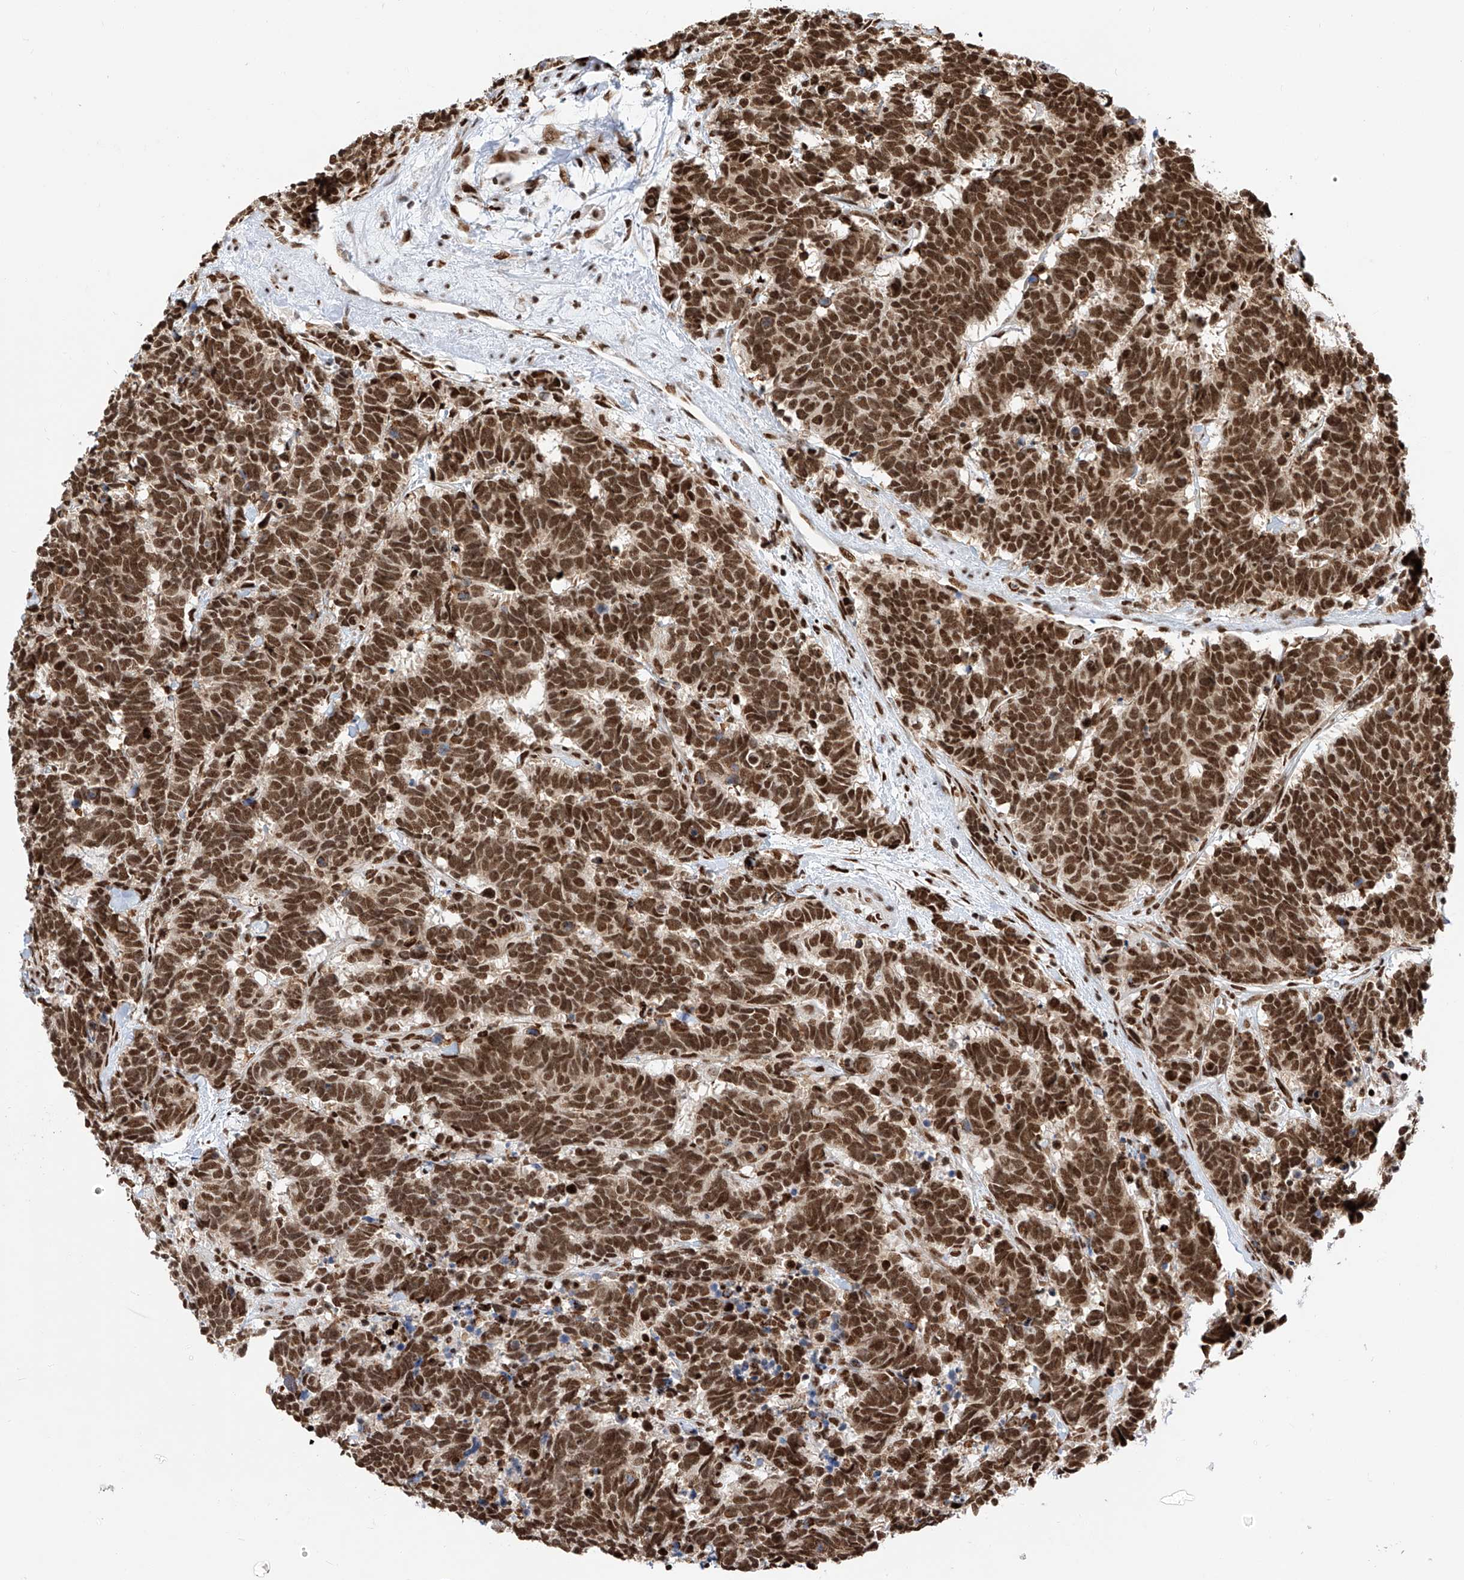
{"staining": {"intensity": "strong", "quantity": ">75%", "location": "nuclear"}, "tissue": "carcinoid", "cell_type": "Tumor cells", "image_type": "cancer", "snomed": [{"axis": "morphology", "description": "Carcinoma, NOS"}, {"axis": "morphology", "description": "Carcinoid, malignant, NOS"}, {"axis": "topography", "description": "Urinary bladder"}], "caption": "Human carcinoid stained with a brown dye displays strong nuclear positive positivity in about >75% of tumor cells.", "gene": "SRSF6", "patient": {"sex": "male", "age": 57}}